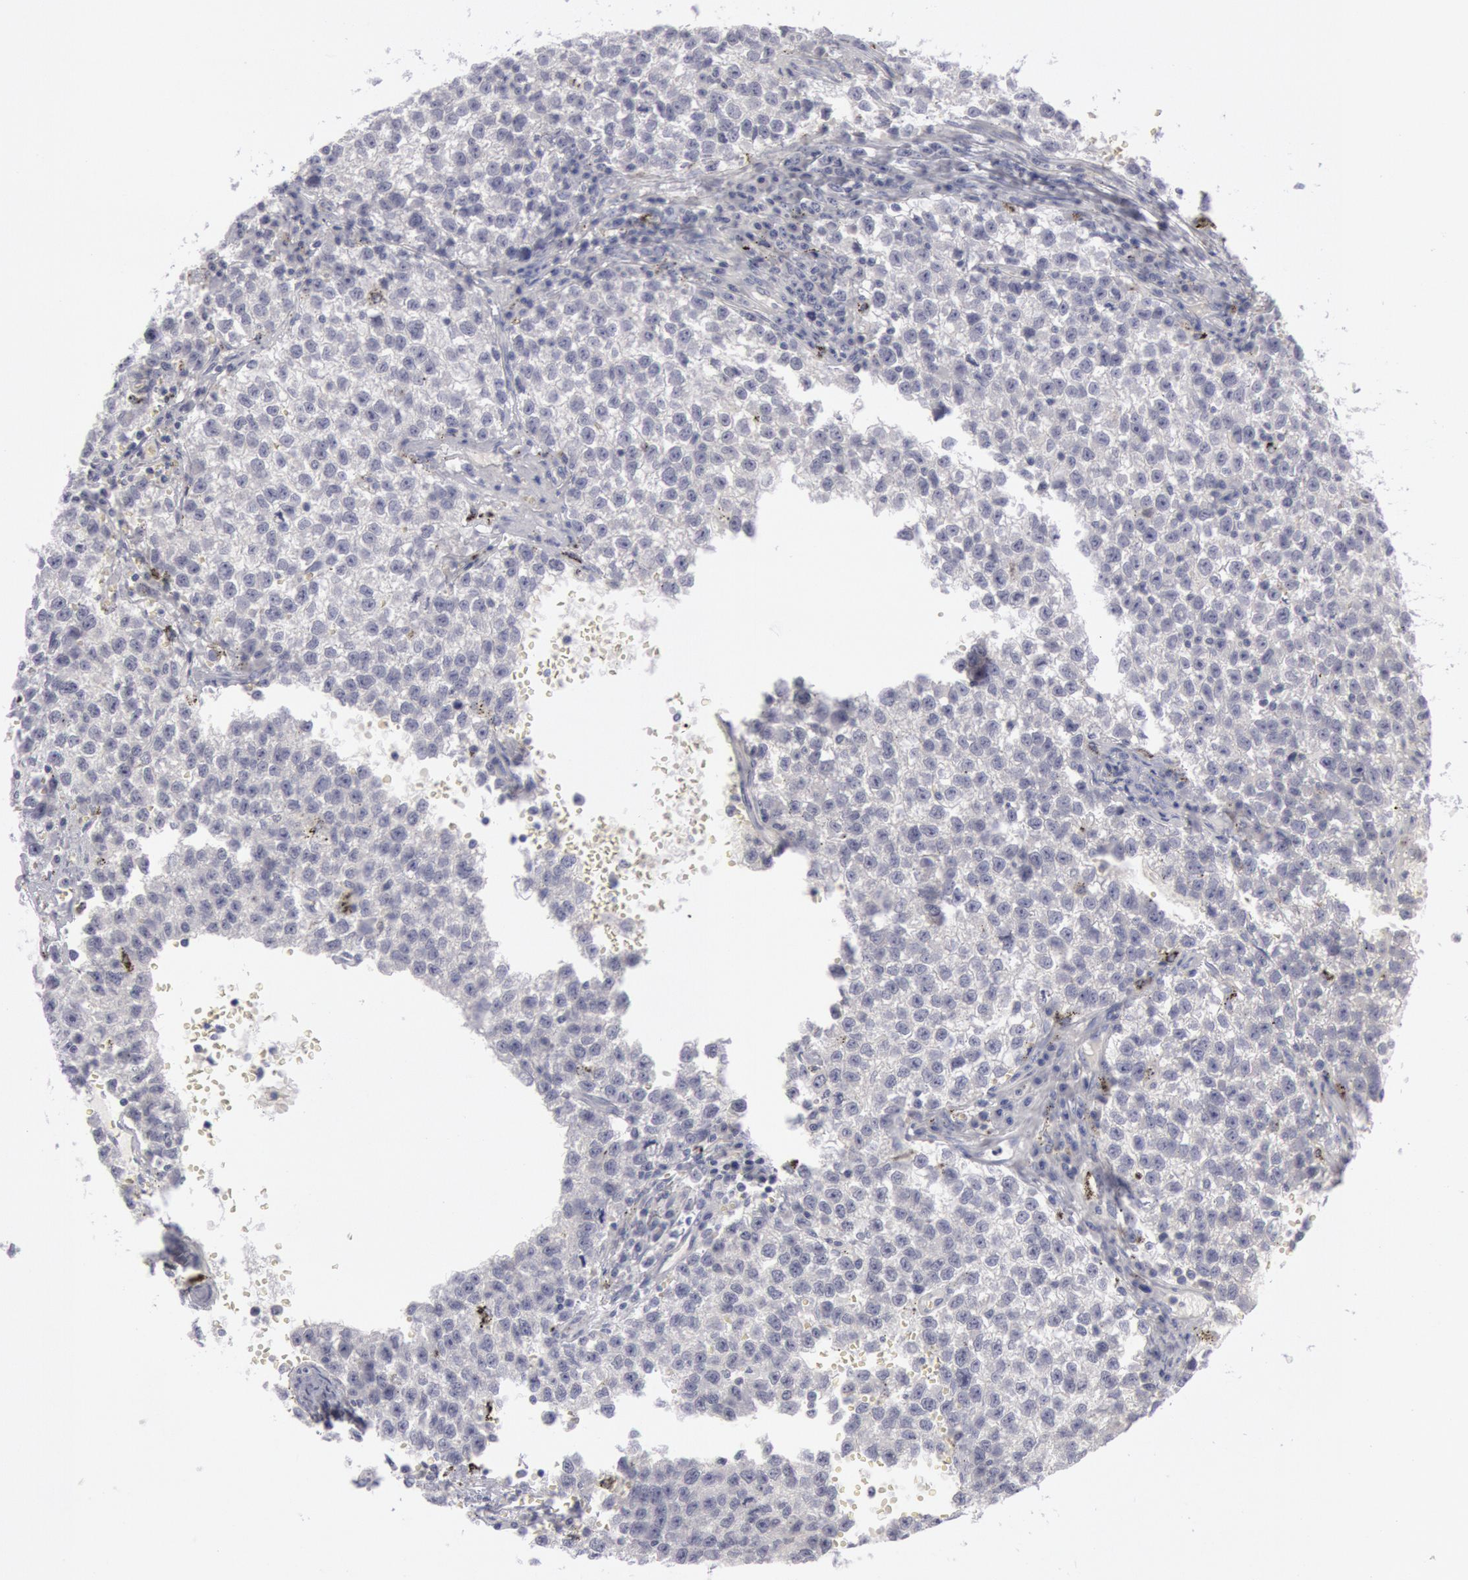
{"staining": {"intensity": "negative", "quantity": "none", "location": "none"}, "tissue": "testis cancer", "cell_type": "Tumor cells", "image_type": "cancer", "snomed": [{"axis": "morphology", "description": "Seminoma, NOS"}, {"axis": "topography", "description": "Testis"}], "caption": "Tumor cells are negative for protein expression in human seminoma (testis).", "gene": "KRT16", "patient": {"sex": "male", "age": 35}}